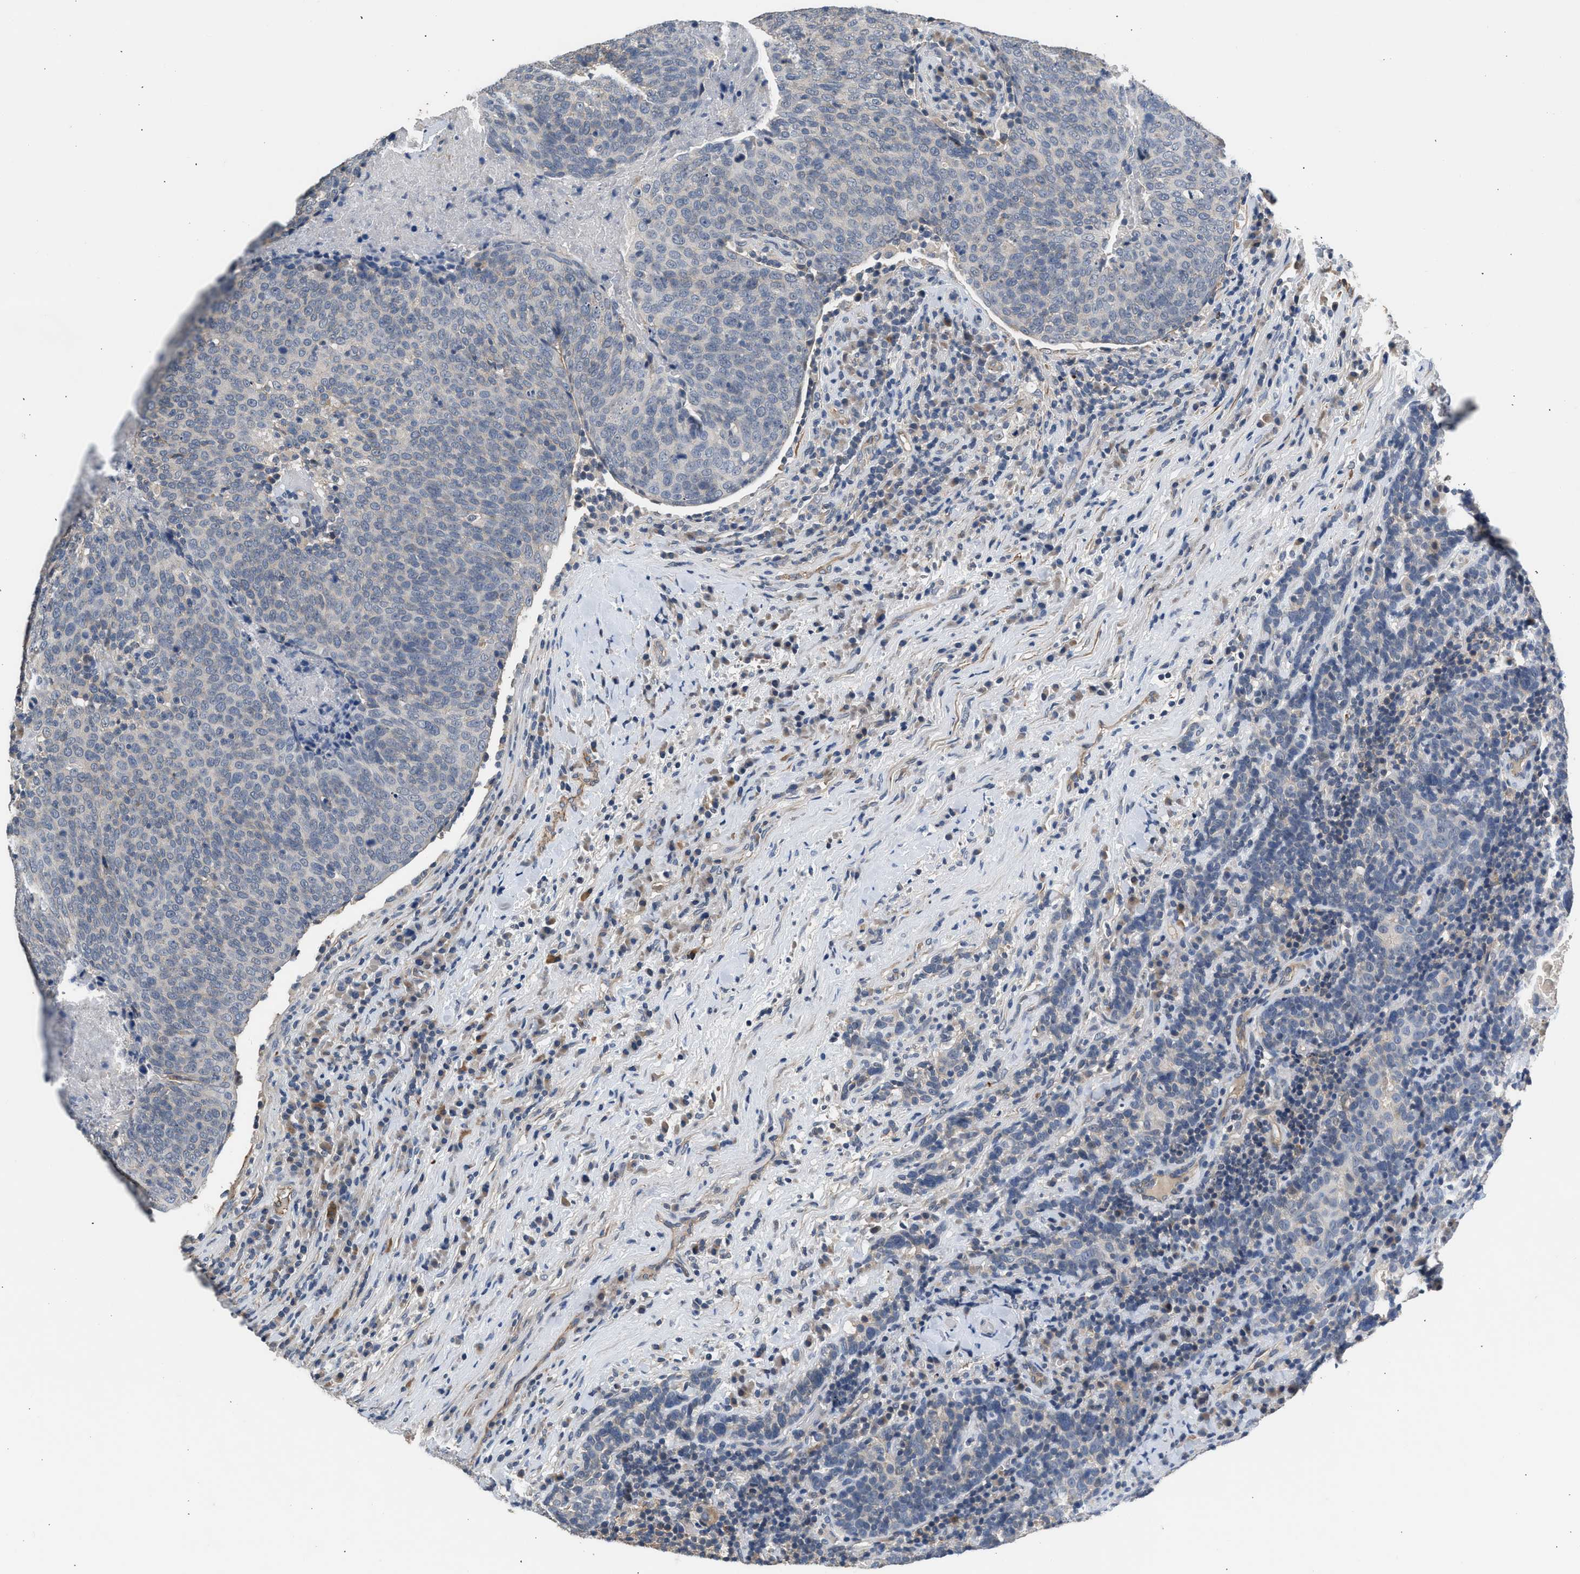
{"staining": {"intensity": "negative", "quantity": "none", "location": "none"}, "tissue": "head and neck cancer", "cell_type": "Tumor cells", "image_type": "cancer", "snomed": [{"axis": "morphology", "description": "Squamous cell carcinoma, NOS"}, {"axis": "morphology", "description": "Squamous cell carcinoma, metastatic, NOS"}, {"axis": "topography", "description": "Lymph node"}, {"axis": "topography", "description": "Head-Neck"}], "caption": "Histopathology image shows no protein expression in tumor cells of head and neck cancer (metastatic squamous cell carcinoma) tissue.", "gene": "CSF3R", "patient": {"sex": "male", "age": 62}}